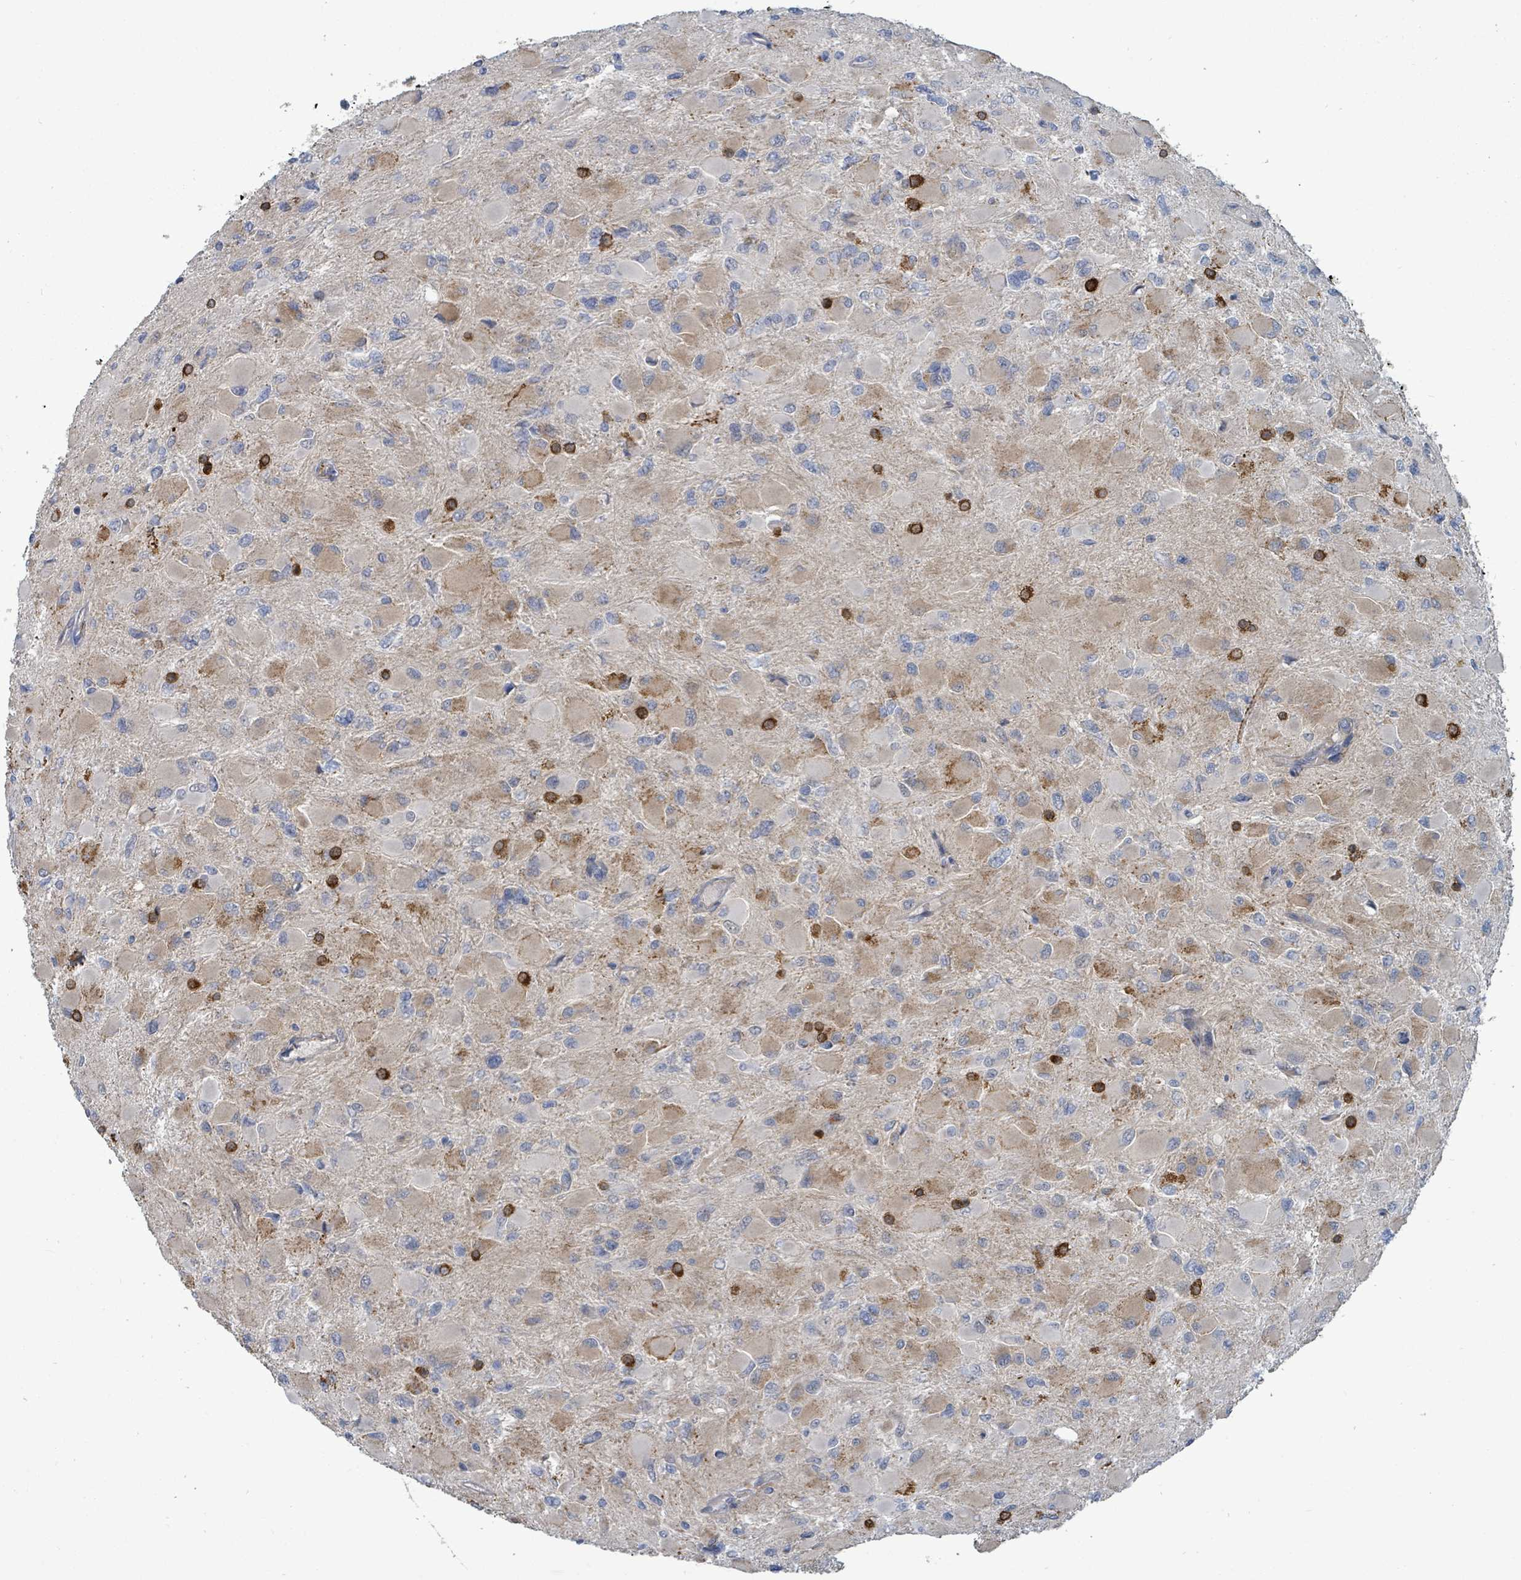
{"staining": {"intensity": "strong", "quantity": "<25%", "location": "cytoplasmic/membranous"}, "tissue": "glioma", "cell_type": "Tumor cells", "image_type": "cancer", "snomed": [{"axis": "morphology", "description": "Glioma, malignant, High grade"}, {"axis": "topography", "description": "Cerebral cortex"}], "caption": "DAB (3,3'-diaminobenzidine) immunohistochemical staining of human glioma reveals strong cytoplasmic/membranous protein positivity in approximately <25% of tumor cells.", "gene": "TRDMT1", "patient": {"sex": "female", "age": 36}}